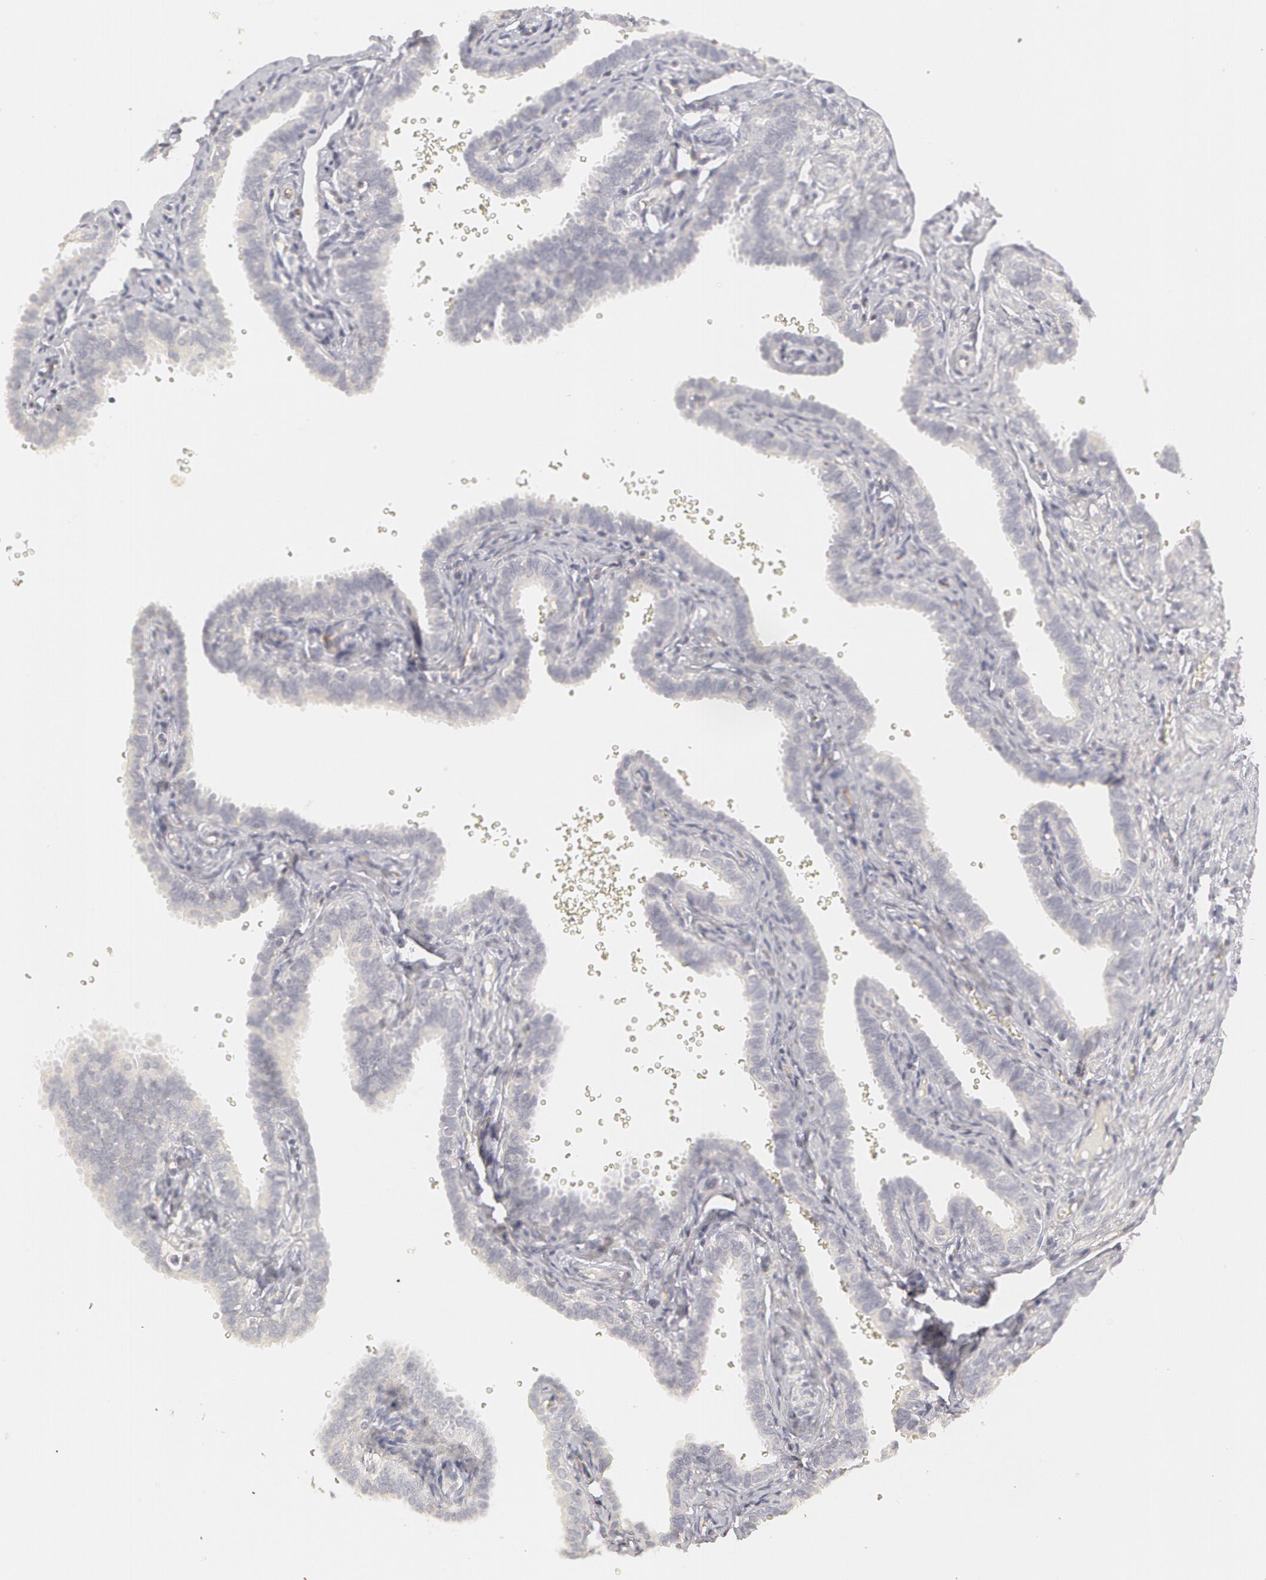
{"staining": {"intensity": "weak", "quantity": "25%-75%", "location": "cytoplasmic/membranous"}, "tissue": "fallopian tube", "cell_type": "Glandular cells", "image_type": "normal", "snomed": [{"axis": "morphology", "description": "Normal tissue, NOS"}, {"axis": "topography", "description": "Fallopian tube"}], "caption": "An IHC photomicrograph of unremarkable tissue is shown. Protein staining in brown highlights weak cytoplasmic/membranous positivity in fallopian tube within glandular cells.", "gene": "ABCB1", "patient": {"sex": "female", "age": 35}}